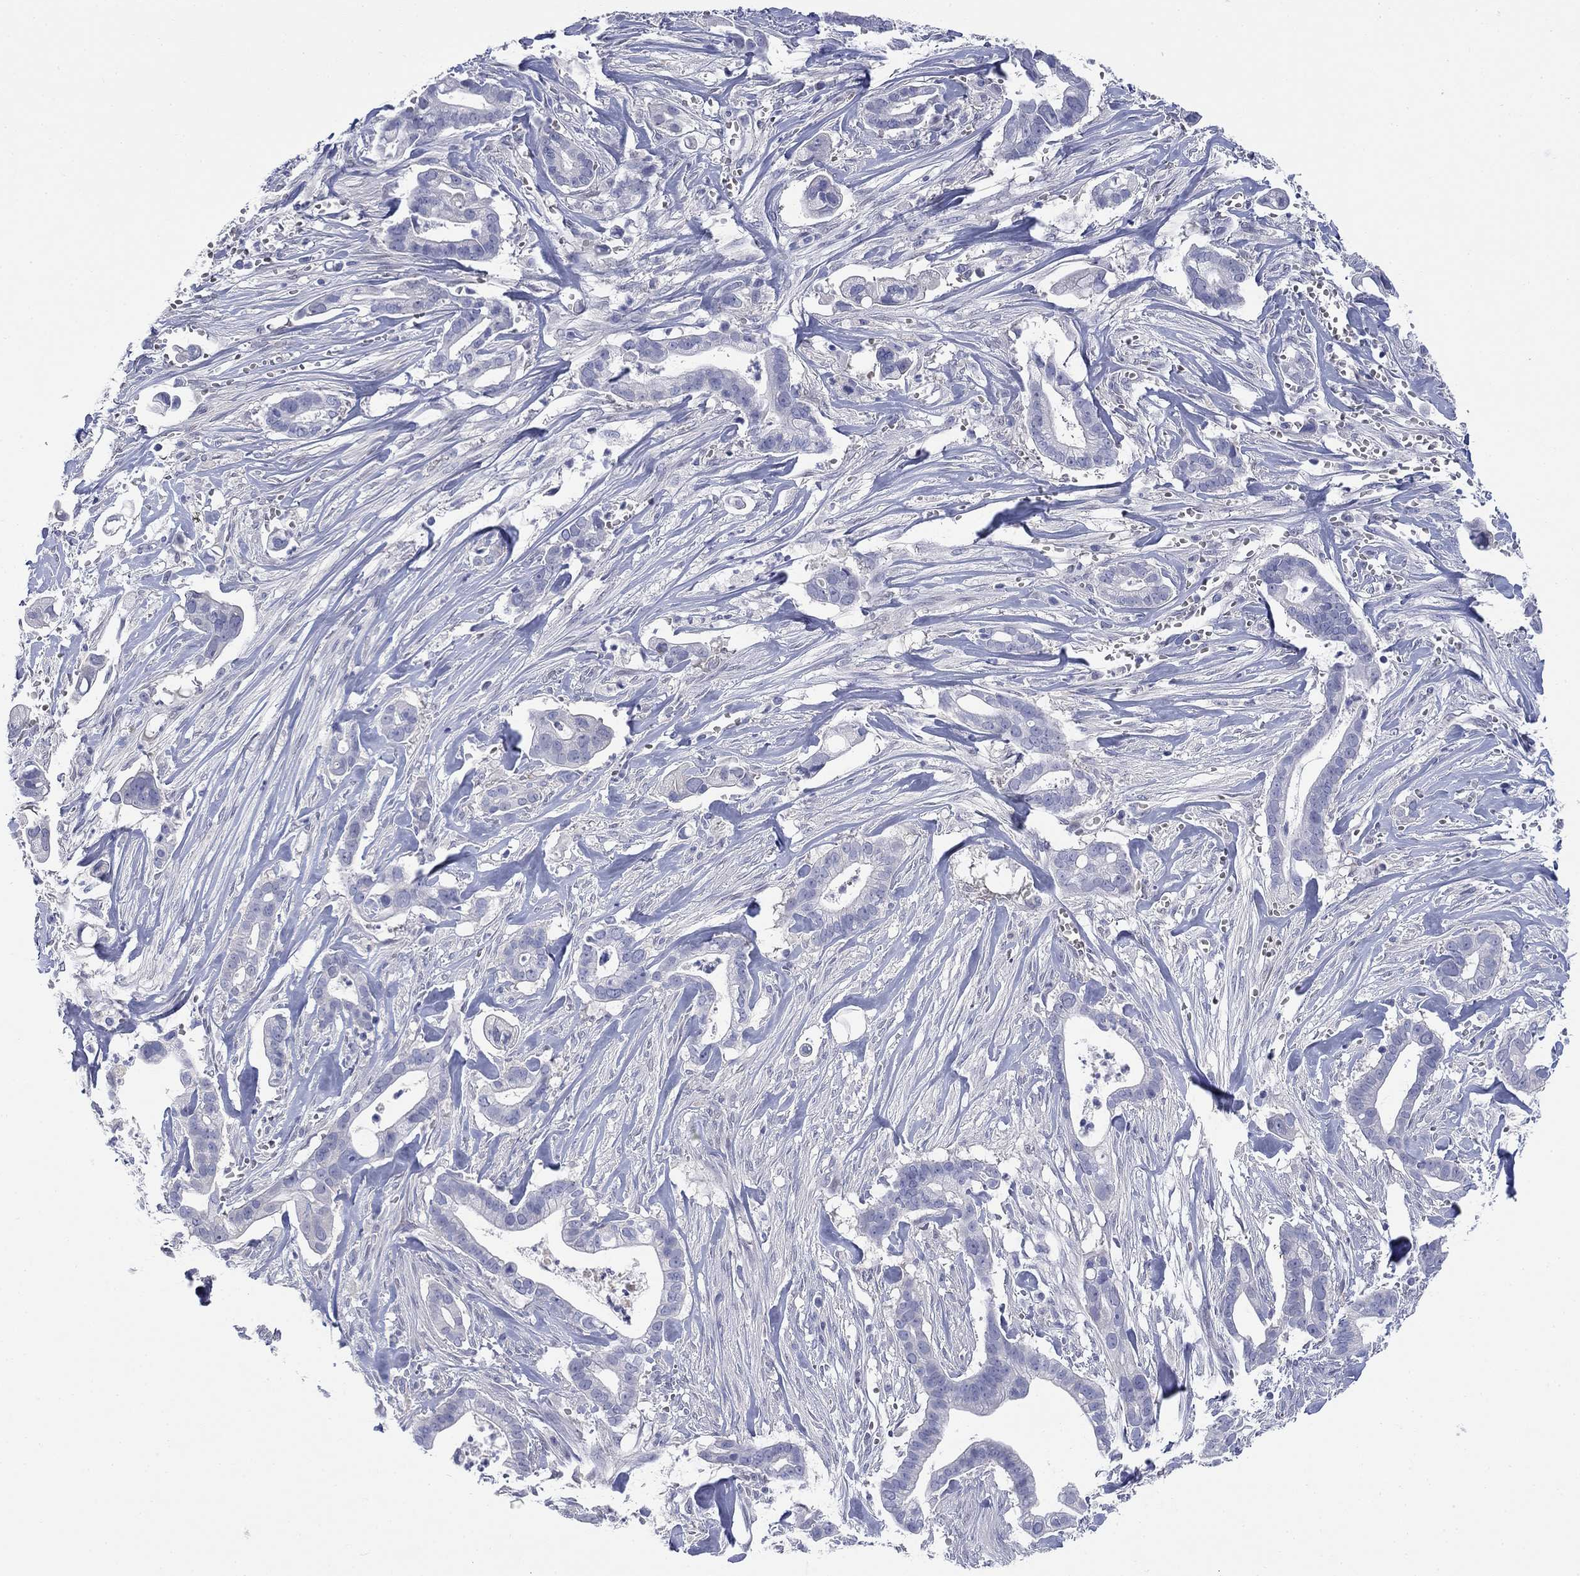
{"staining": {"intensity": "negative", "quantity": "none", "location": "none"}, "tissue": "pancreatic cancer", "cell_type": "Tumor cells", "image_type": "cancer", "snomed": [{"axis": "morphology", "description": "Adenocarcinoma, NOS"}, {"axis": "topography", "description": "Pancreas"}], "caption": "There is no significant expression in tumor cells of pancreatic cancer (adenocarcinoma).", "gene": "PTPRZ1", "patient": {"sex": "male", "age": 61}}